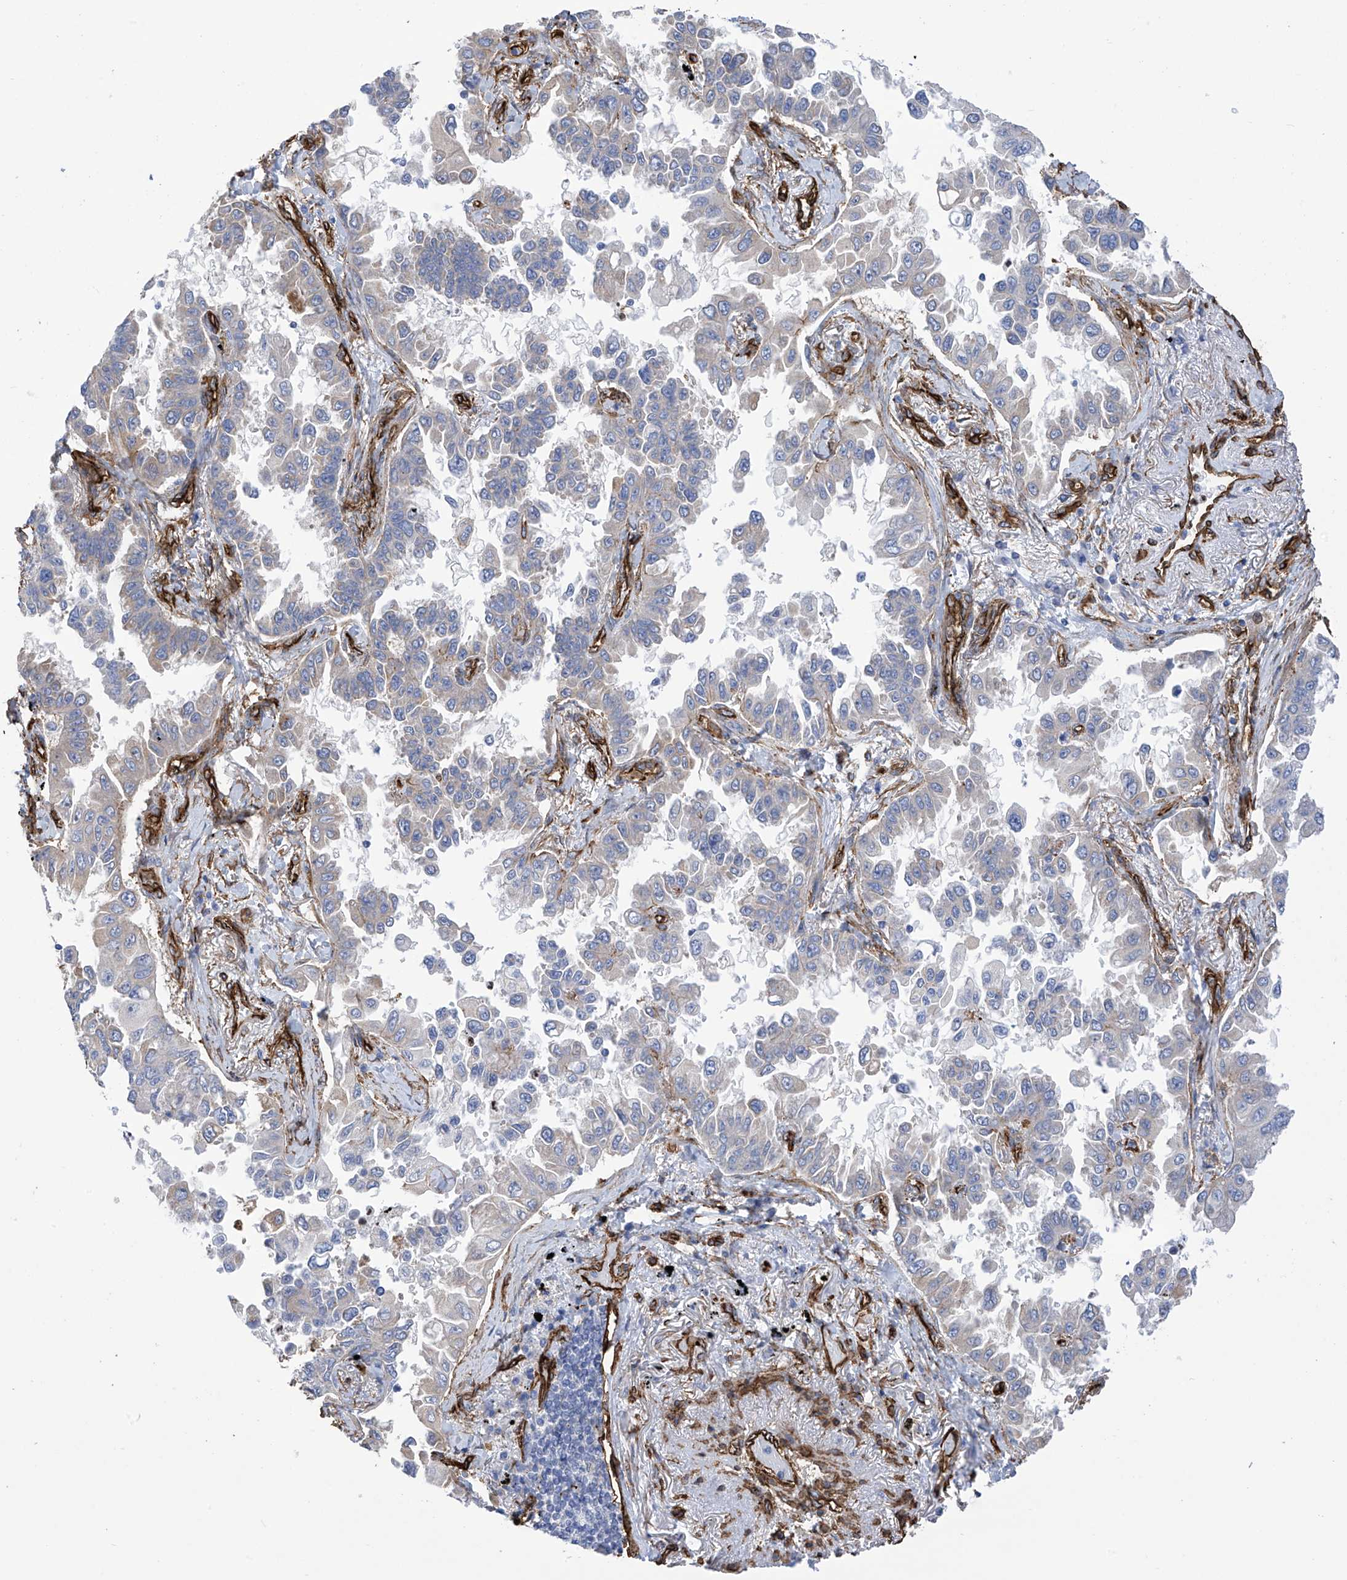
{"staining": {"intensity": "negative", "quantity": "none", "location": "none"}, "tissue": "lung cancer", "cell_type": "Tumor cells", "image_type": "cancer", "snomed": [{"axis": "morphology", "description": "Adenocarcinoma, NOS"}, {"axis": "topography", "description": "Lung"}], "caption": "High power microscopy image of an immunohistochemistry (IHC) histopathology image of lung cancer, revealing no significant positivity in tumor cells. (Brightfield microscopy of DAB (3,3'-diaminobenzidine) immunohistochemistry at high magnification).", "gene": "UBTD1", "patient": {"sex": "female", "age": 67}}